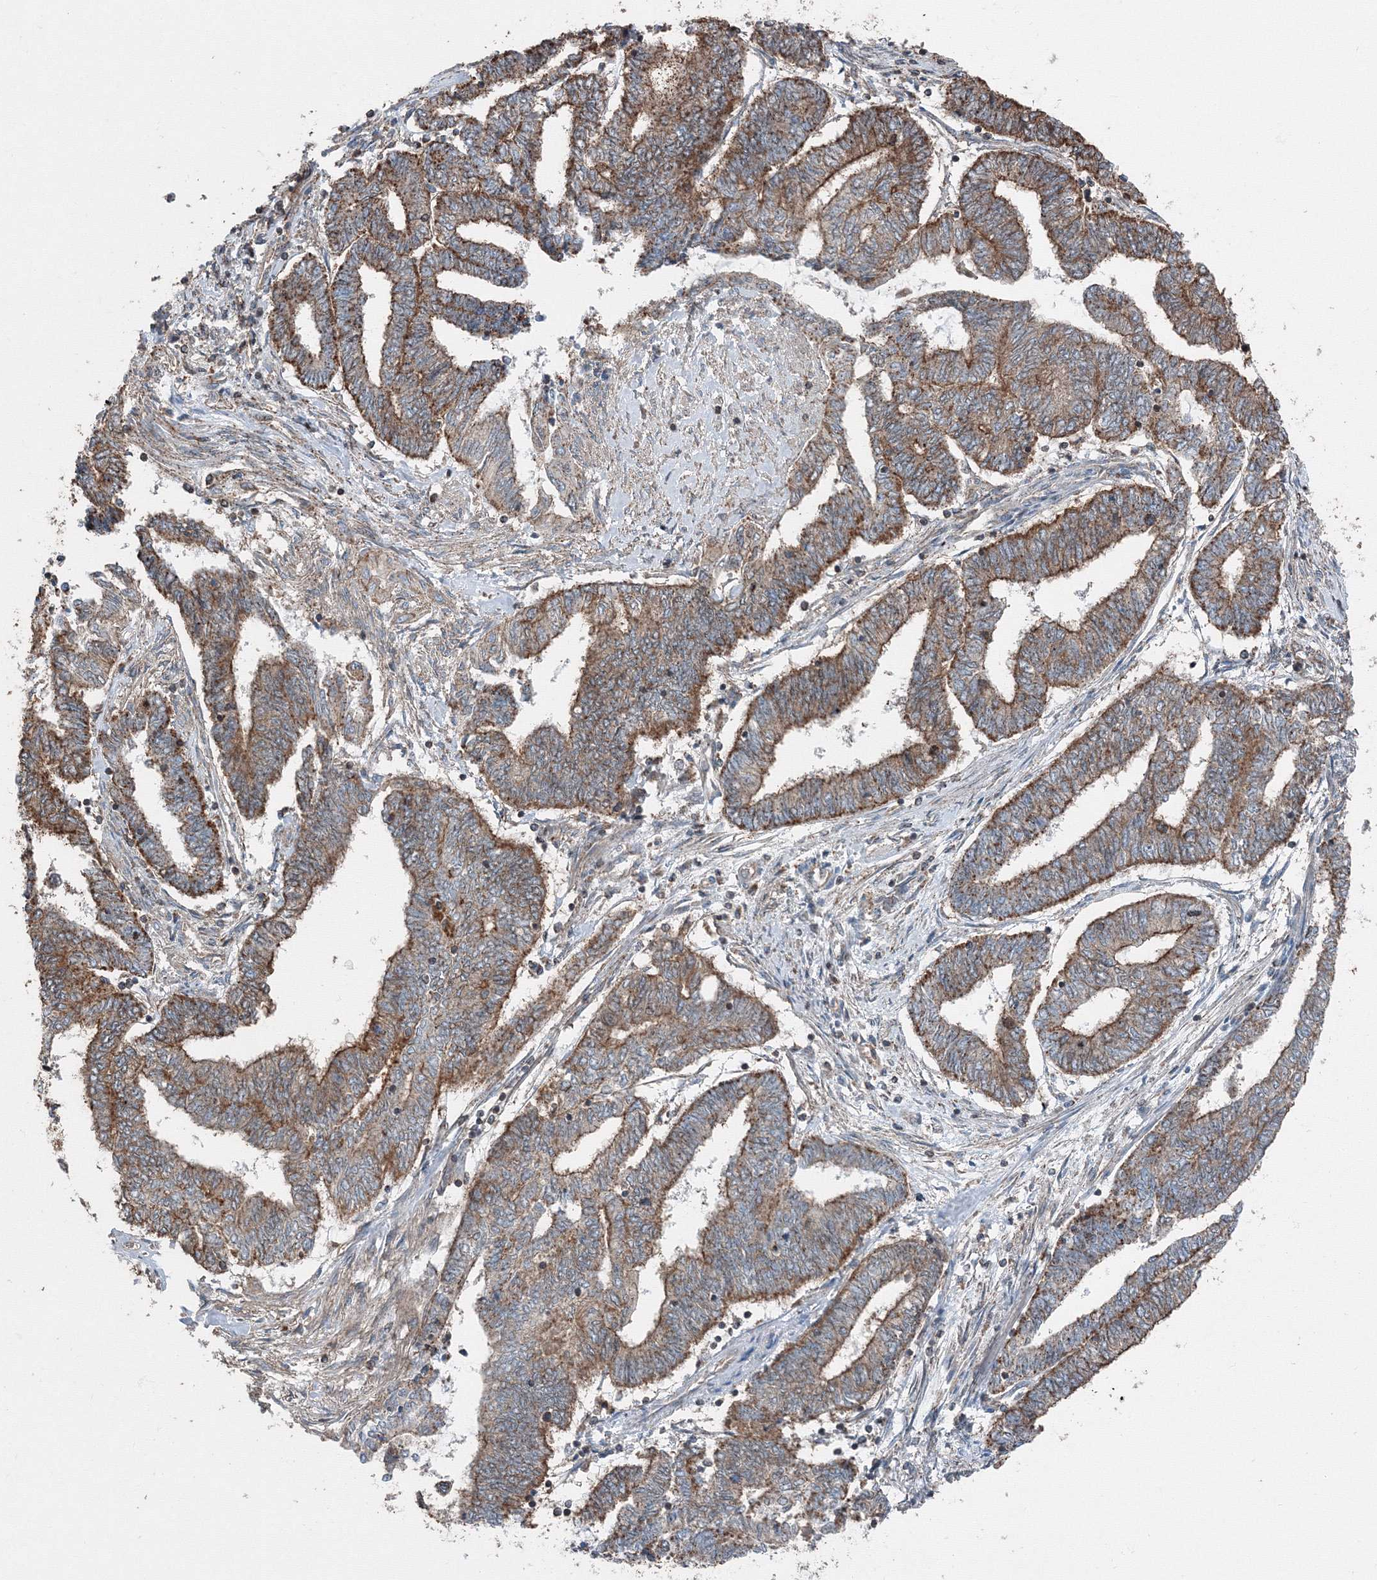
{"staining": {"intensity": "moderate", "quantity": ">75%", "location": "cytoplasmic/membranous"}, "tissue": "endometrial cancer", "cell_type": "Tumor cells", "image_type": "cancer", "snomed": [{"axis": "morphology", "description": "Adenocarcinoma, NOS"}, {"axis": "topography", "description": "Uterus"}, {"axis": "topography", "description": "Endometrium"}], "caption": "Adenocarcinoma (endometrial) stained for a protein (brown) reveals moderate cytoplasmic/membranous positive expression in about >75% of tumor cells.", "gene": "AASDH", "patient": {"sex": "female", "age": 70}}